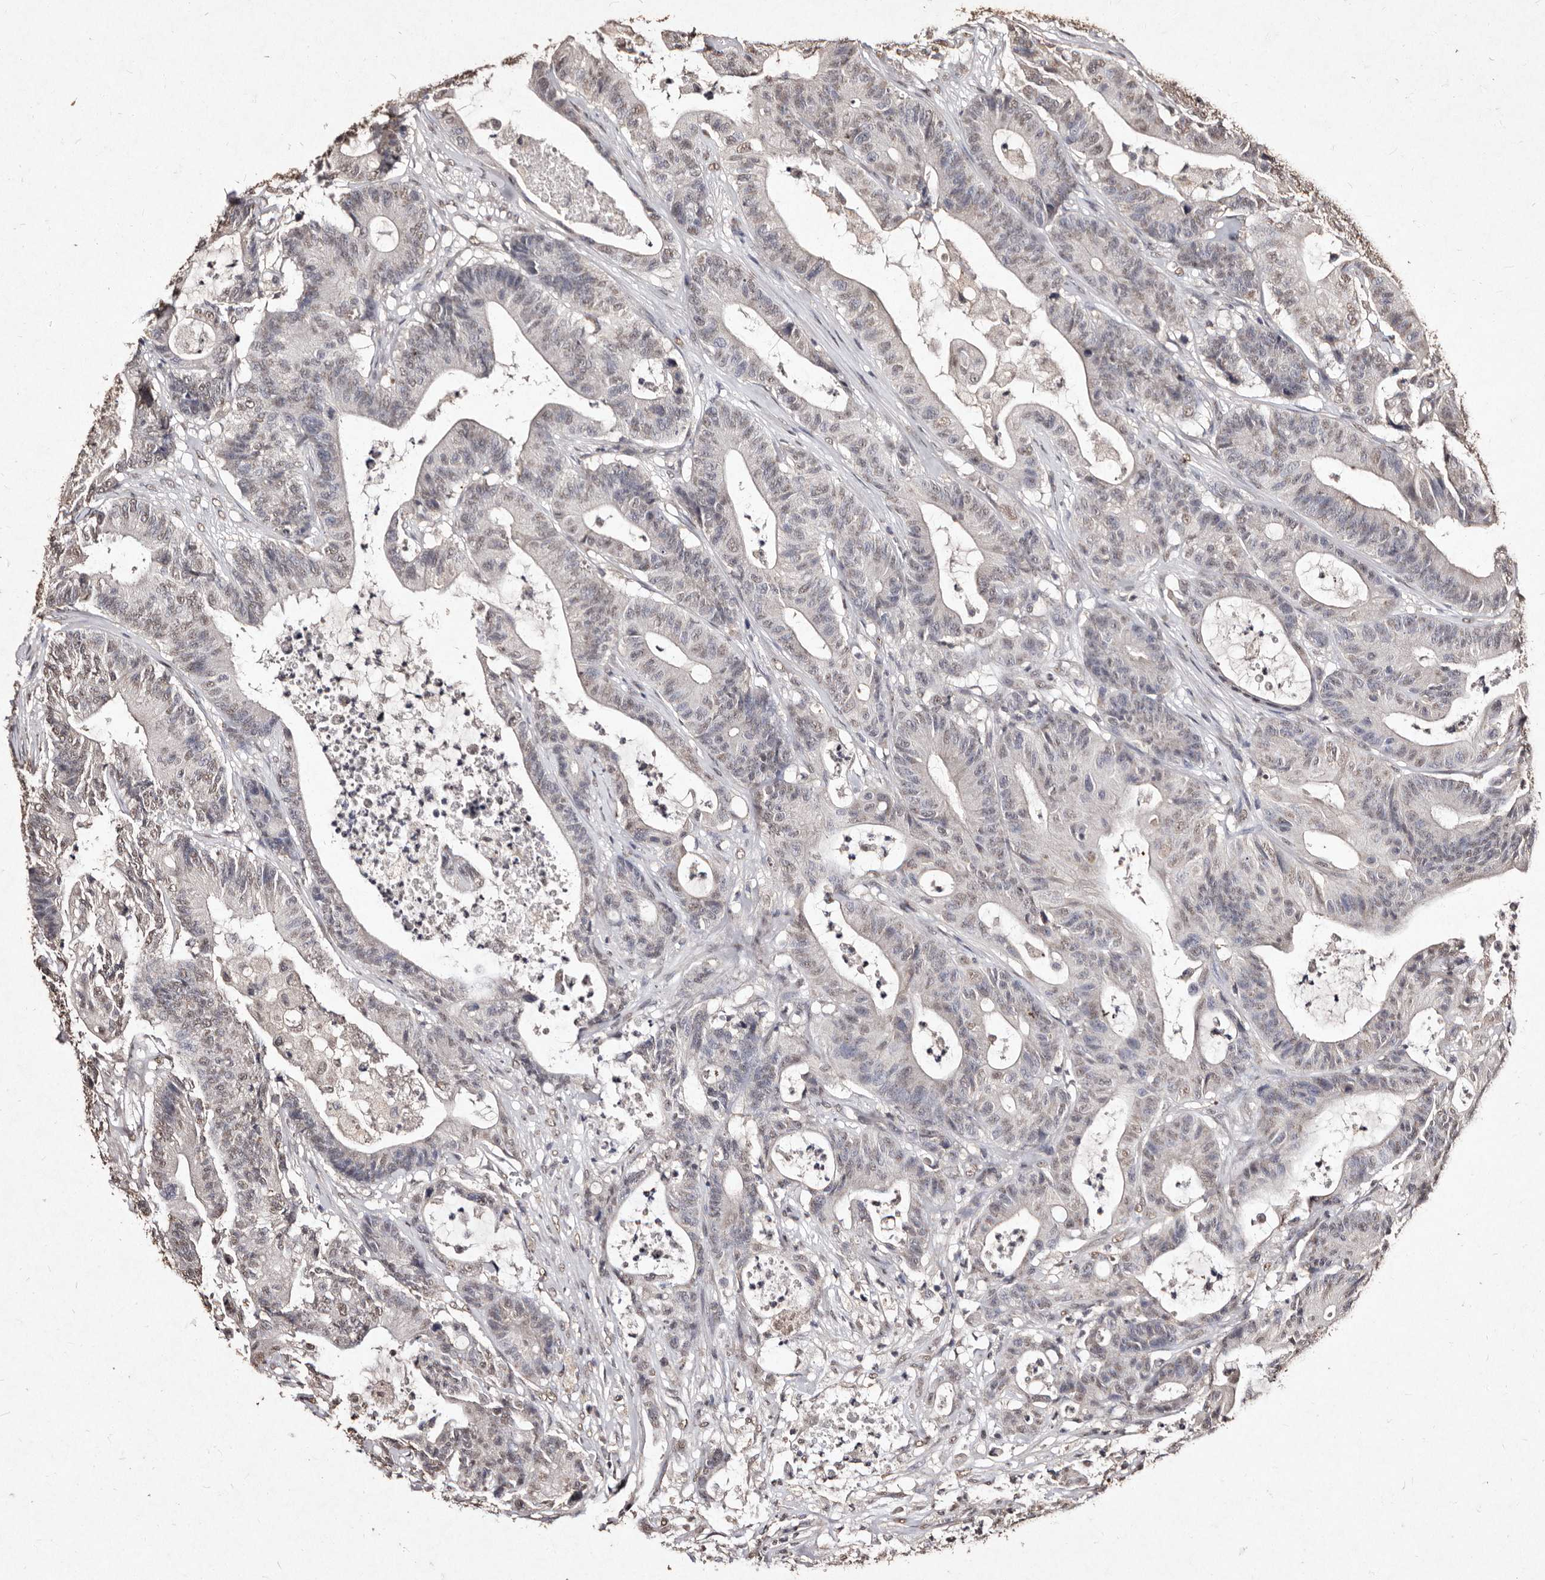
{"staining": {"intensity": "moderate", "quantity": "<25%", "location": "nuclear"}, "tissue": "colorectal cancer", "cell_type": "Tumor cells", "image_type": "cancer", "snomed": [{"axis": "morphology", "description": "Adenocarcinoma, NOS"}, {"axis": "topography", "description": "Colon"}], "caption": "High-magnification brightfield microscopy of colorectal cancer (adenocarcinoma) stained with DAB (3,3'-diaminobenzidine) (brown) and counterstained with hematoxylin (blue). tumor cells exhibit moderate nuclear expression is present in about<25% of cells. (IHC, brightfield microscopy, high magnification).", "gene": "ERBB4", "patient": {"sex": "female", "age": 84}}